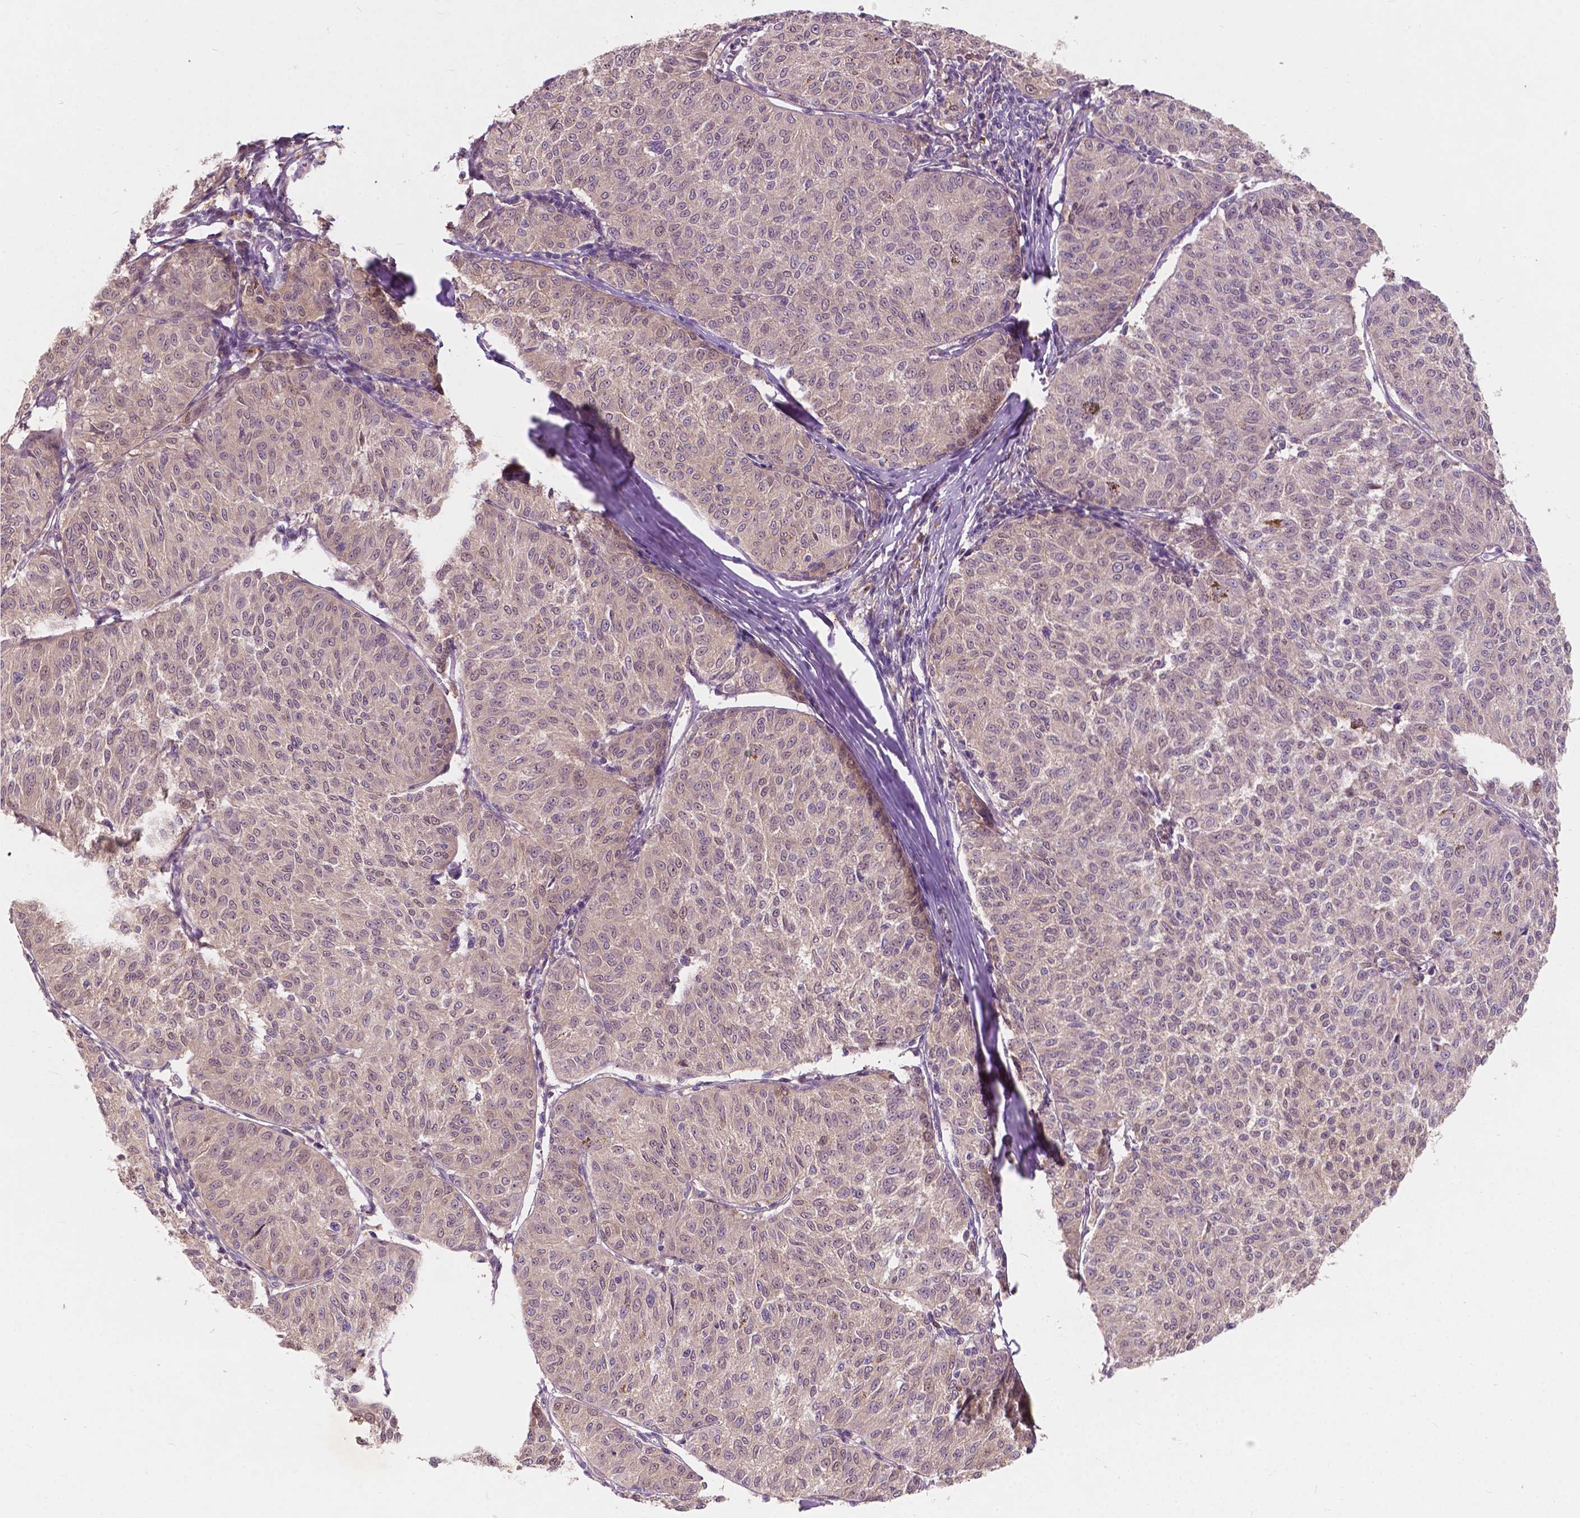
{"staining": {"intensity": "negative", "quantity": "none", "location": "none"}, "tissue": "melanoma", "cell_type": "Tumor cells", "image_type": "cancer", "snomed": [{"axis": "morphology", "description": "Malignant melanoma, NOS"}, {"axis": "topography", "description": "Skin"}], "caption": "This image is of melanoma stained with immunohistochemistry (IHC) to label a protein in brown with the nuclei are counter-stained blue. There is no staining in tumor cells. (Brightfield microscopy of DAB (3,3'-diaminobenzidine) immunohistochemistry (IHC) at high magnification).", "gene": "GPR37", "patient": {"sex": "female", "age": 72}}